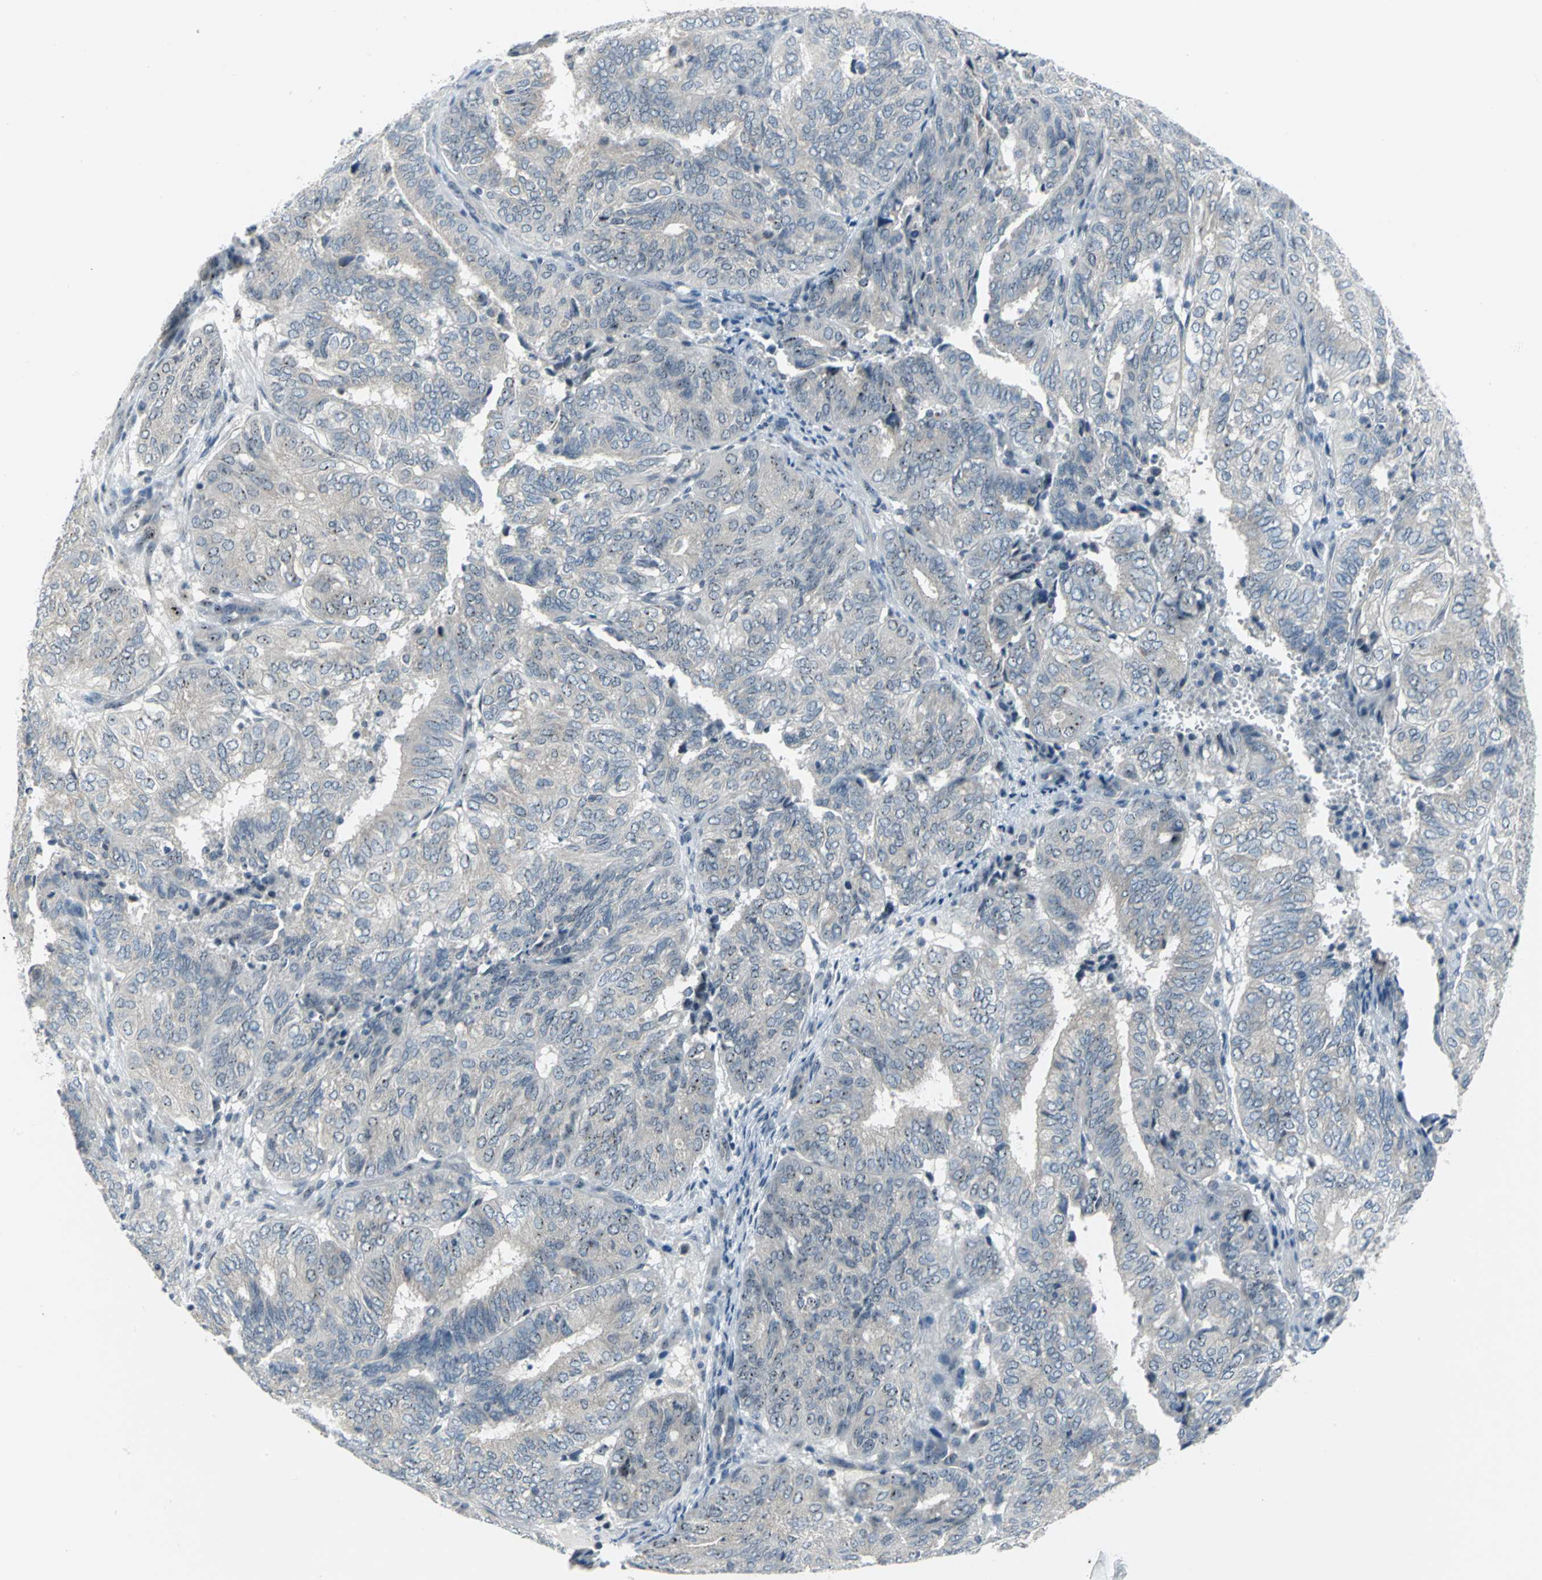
{"staining": {"intensity": "moderate", "quantity": "<25%", "location": "nuclear"}, "tissue": "endometrial cancer", "cell_type": "Tumor cells", "image_type": "cancer", "snomed": [{"axis": "morphology", "description": "Adenocarcinoma, NOS"}, {"axis": "topography", "description": "Uterus"}], "caption": "An image showing moderate nuclear expression in about <25% of tumor cells in endometrial cancer, as visualized by brown immunohistochemical staining.", "gene": "MYBBP1A", "patient": {"sex": "female", "age": 60}}